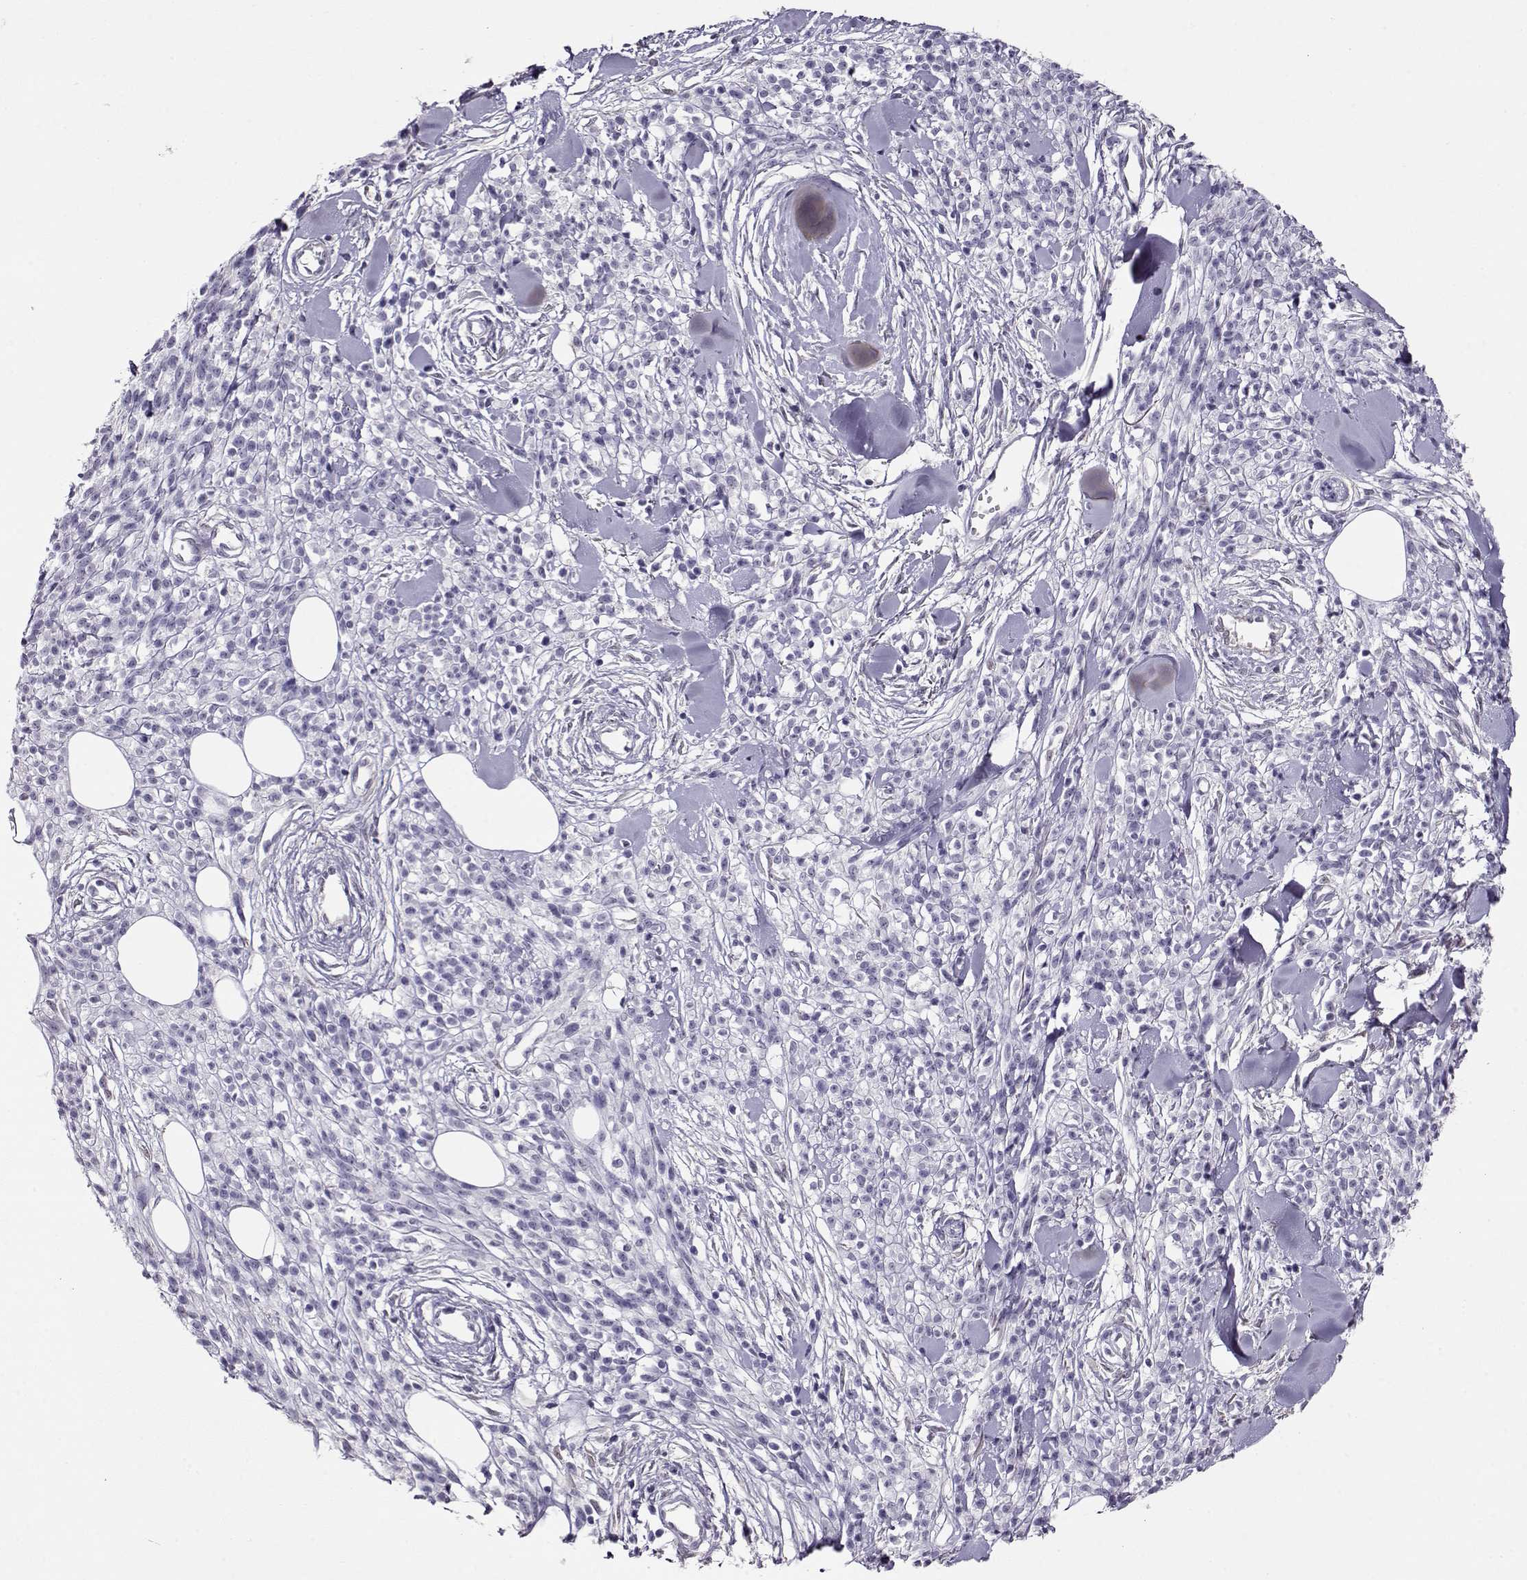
{"staining": {"intensity": "negative", "quantity": "none", "location": "none"}, "tissue": "melanoma", "cell_type": "Tumor cells", "image_type": "cancer", "snomed": [{"axis": "morphology", "description": "Malignant melanoma, NOS"}, {"axis": "topography", "description": "Skin"}, {"axis": "topography", "description": "Skin of trunk"}], "caption": "Immunohistochemistry (IHC) histopathology image of neoplastic tissue: melanoma stained with DAB shows no significant protein expression in tumor cells.", "gene": "CCR8", "patient": {"sex": "male", "age": 74}}